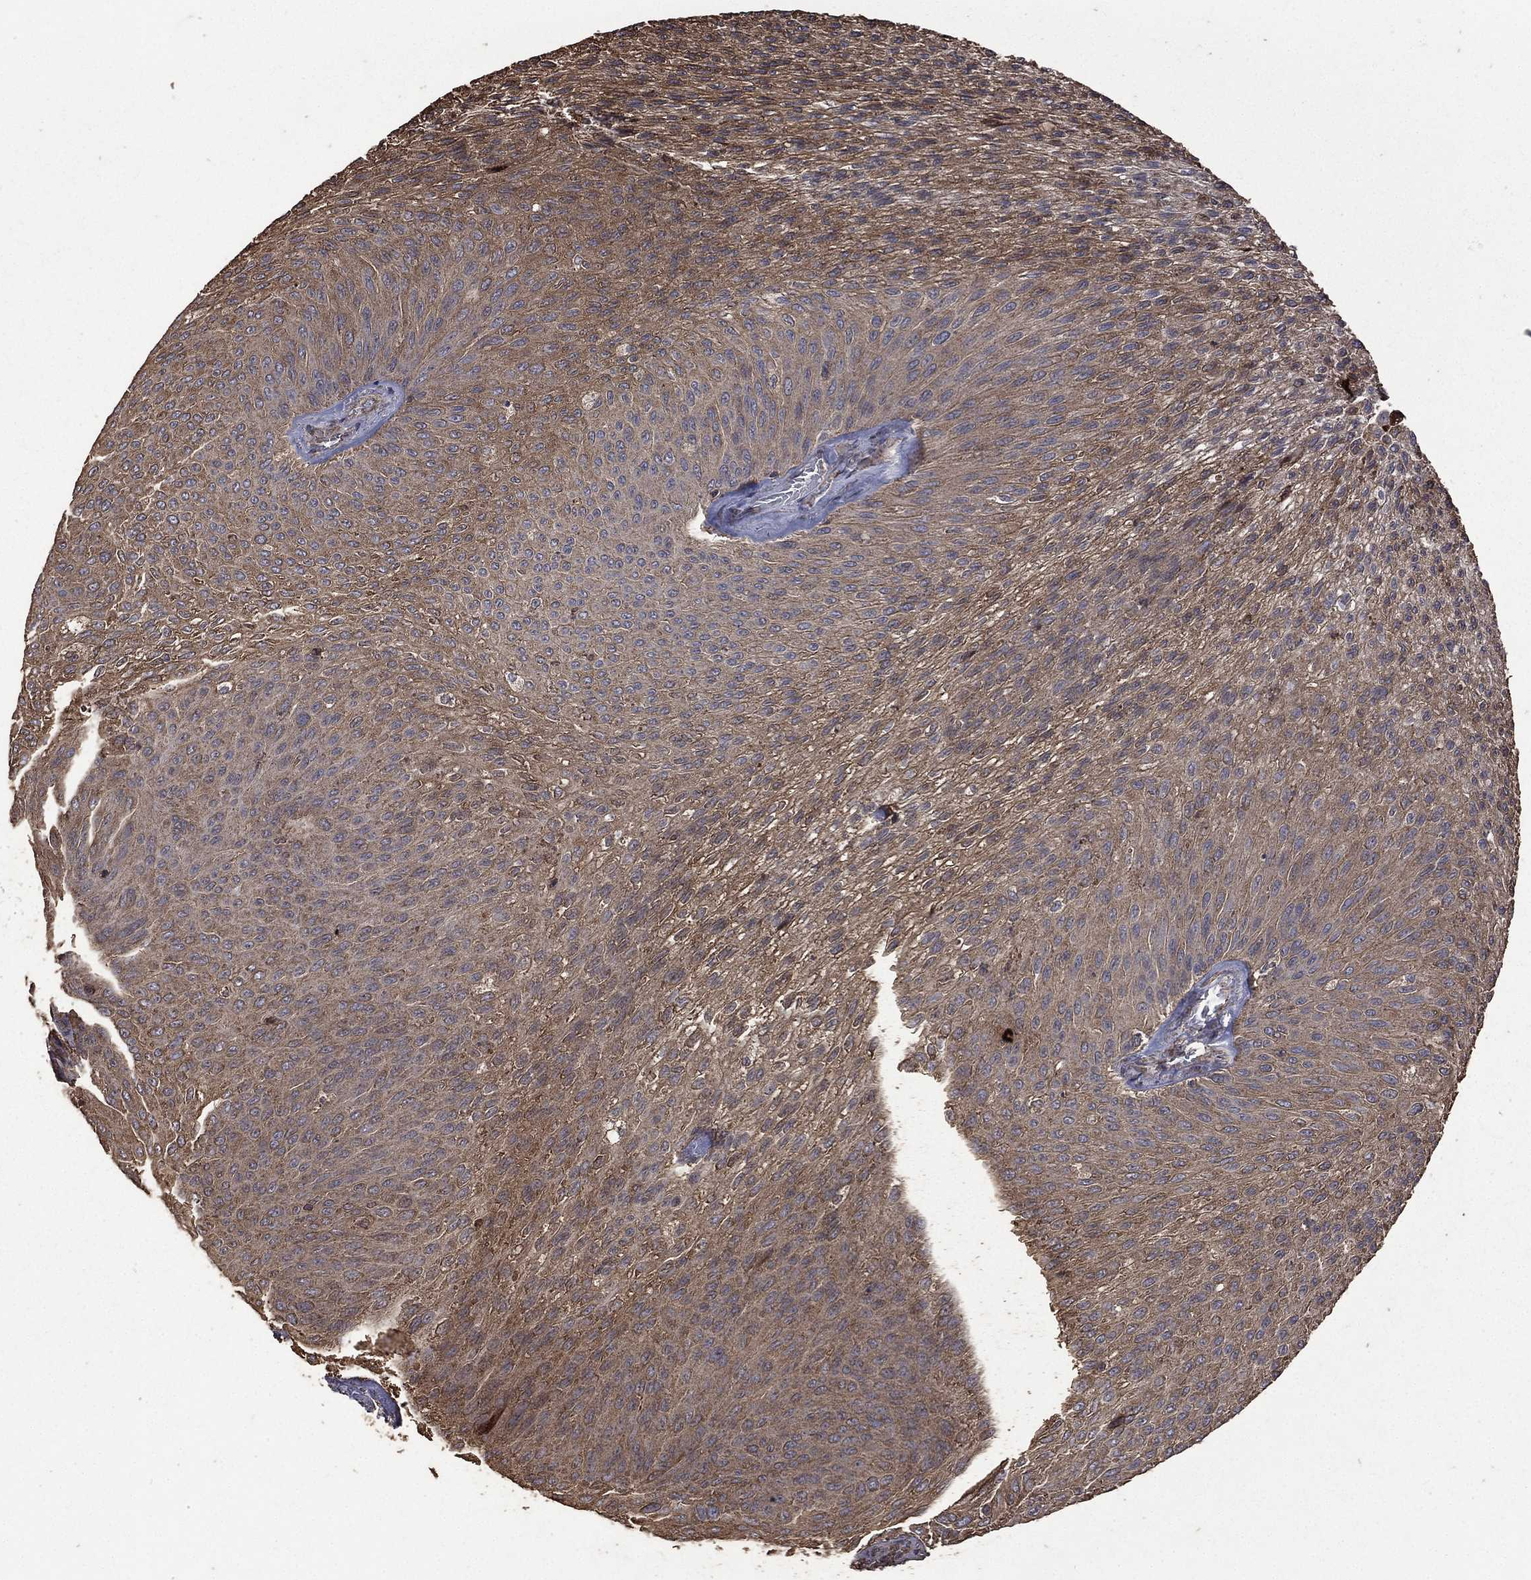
{"staining": {"intensity": "moderate", "quantity": "25%-75%", "location": "cytoplasmic/membranous"}, "tissue": "urothelial cancer", "cell_type": "Tumor cells", "image_type": "cancer", "snomed": [{"axis": "morphology", "description": "Urothelial carcinoma, Low grade"}, {"axis": "topography", "description": "Ureter, NOS"}, {"axis": "topography", "description": "Urinary bladder"}], "caption": "A histopathology image showing moderate cytoplasmic/membranous positivity in approximately 25%-75% of tumor cells in low-grade urothelial carcinoma, as visualized by brown immunohistochemical staining.", "gene": "METTL27", "patient": {"sex": "male", "age": 78}}